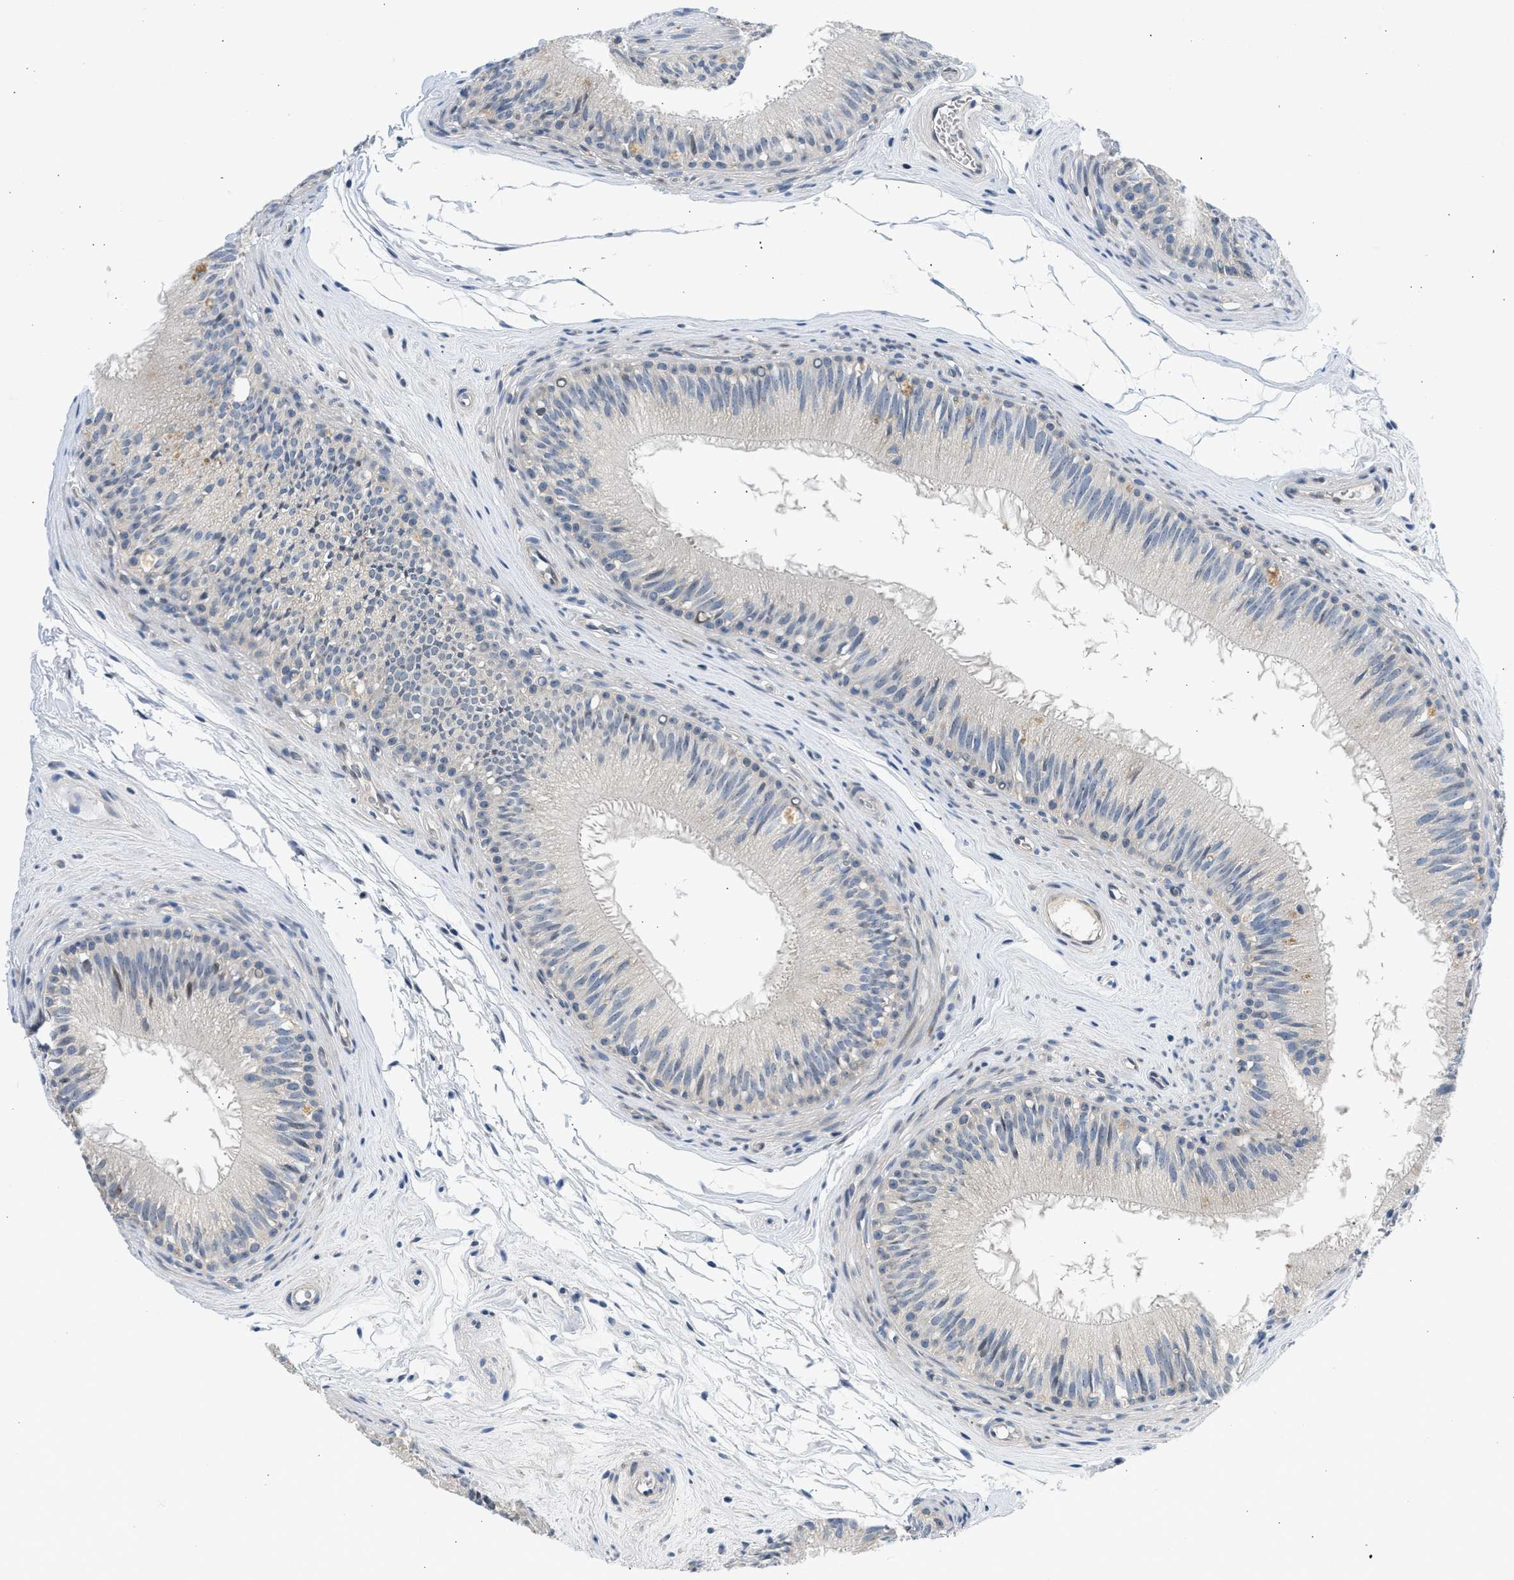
{"staining": {"intensity": "moderate", "quantity": "<25%", "location": "nuclear"}, "tissue": "epididymis", "cell_type": "Glandular cells", "image_type": "normal", "snomed": [{"axis": "morphology", "description": "Normal tissue, NOS"}, {"axis": "topography", "description": "Testis"}, {"axis": "topography", "description": "Epididymis"}], "caption": "Epididymis stained with a brown dye reveals moderate nuclear positive expression in about <25% of glandular cells.", "gene": "OLIG3", "patient": {"sex": "male", "age": 36}}